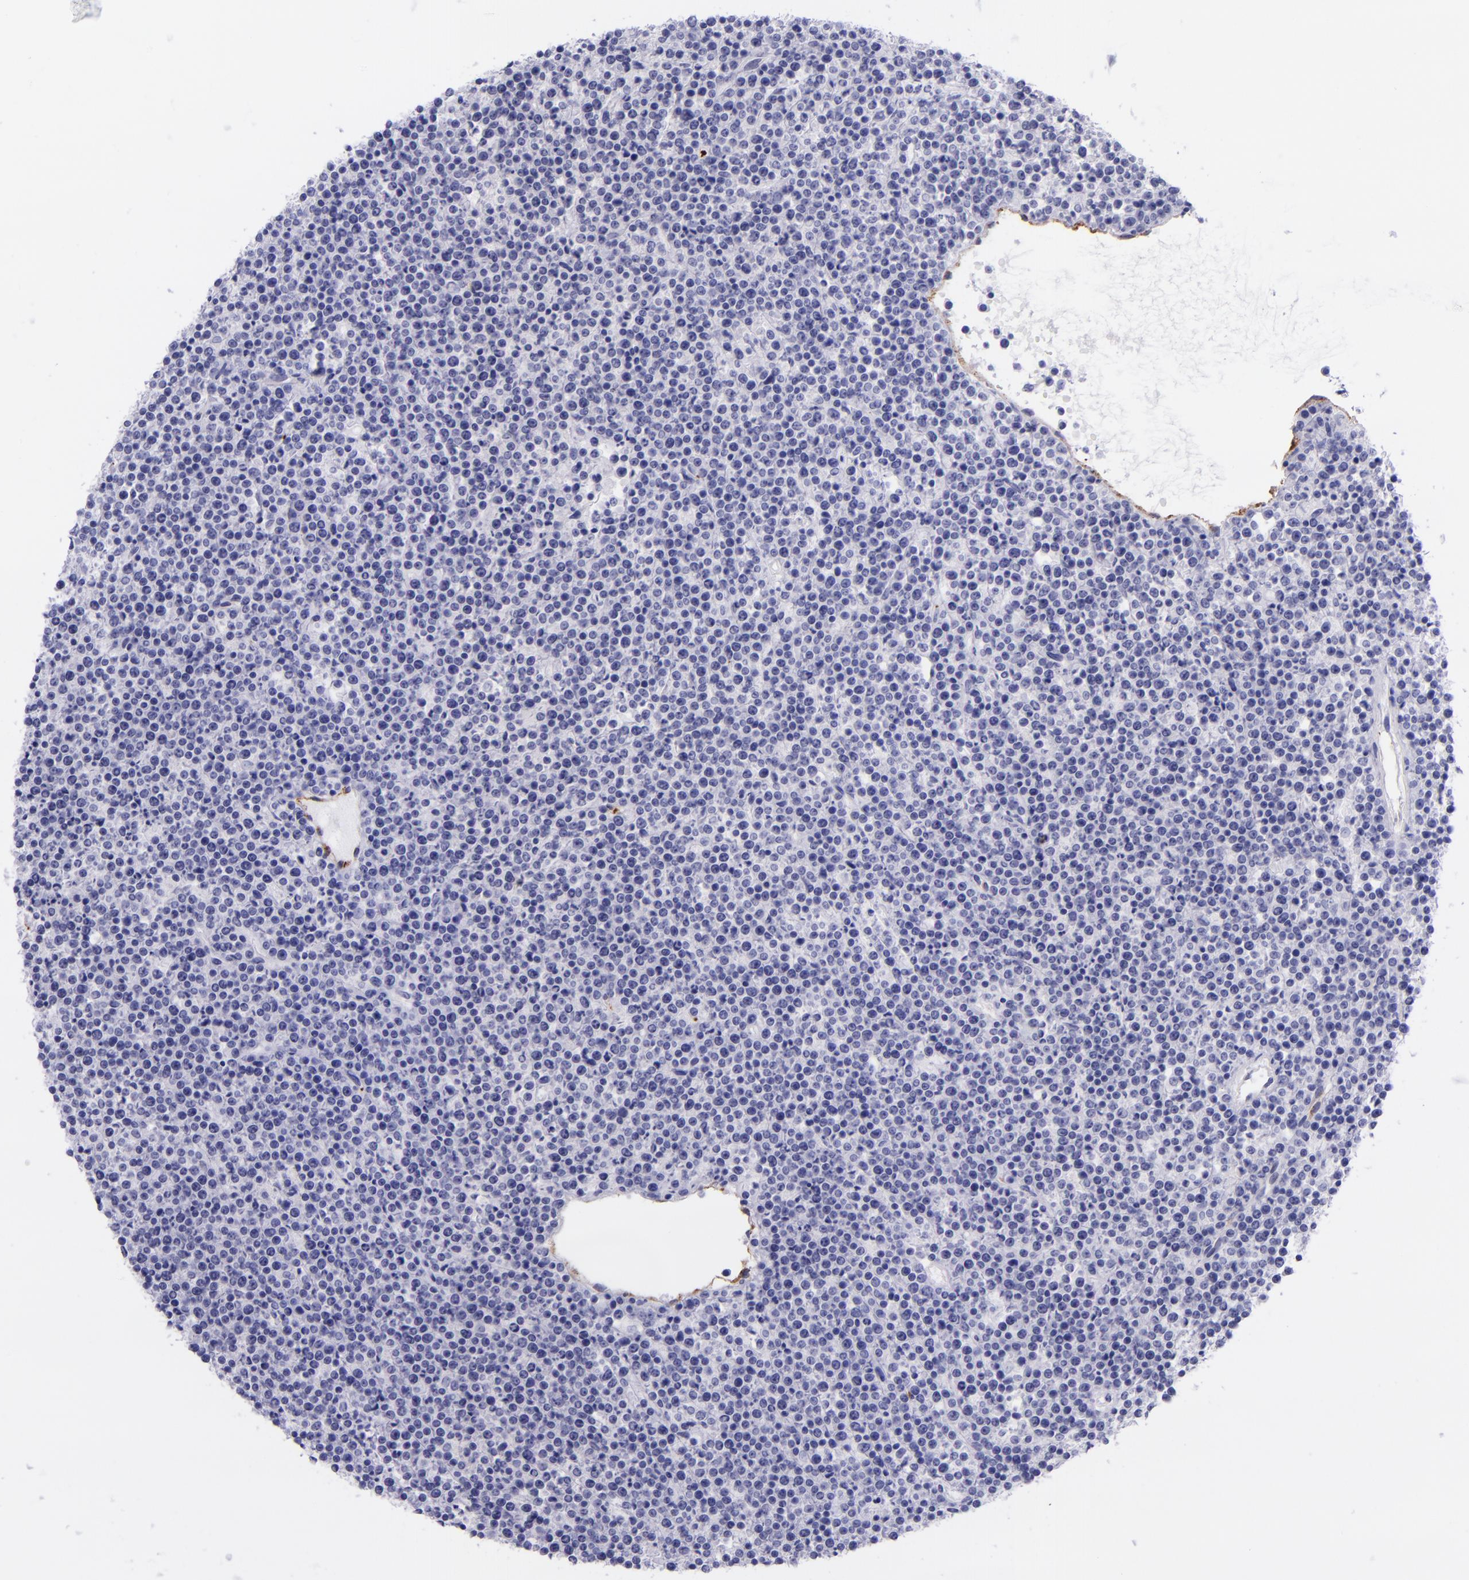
{"staining": {"intensity": "negative", "quantity": "none", "location": "none"}, "tissue": "lymphoma", "cell_type": "Tumor cells", "image_type": "cancer", "snomed": [{"axis": "morphology", "description": "Malignant lymphoma, non-Hodgkin's type, High grade"}, {"axis": "topography", "description": "Ovary"}], "caption": "This is an IHC image of malignant lymphoma, non-Hodgkin's type (high-grade). There is no expression in tumor cells.", "gene": "SELE", "patient": {"sex": "female", "age": 56}}